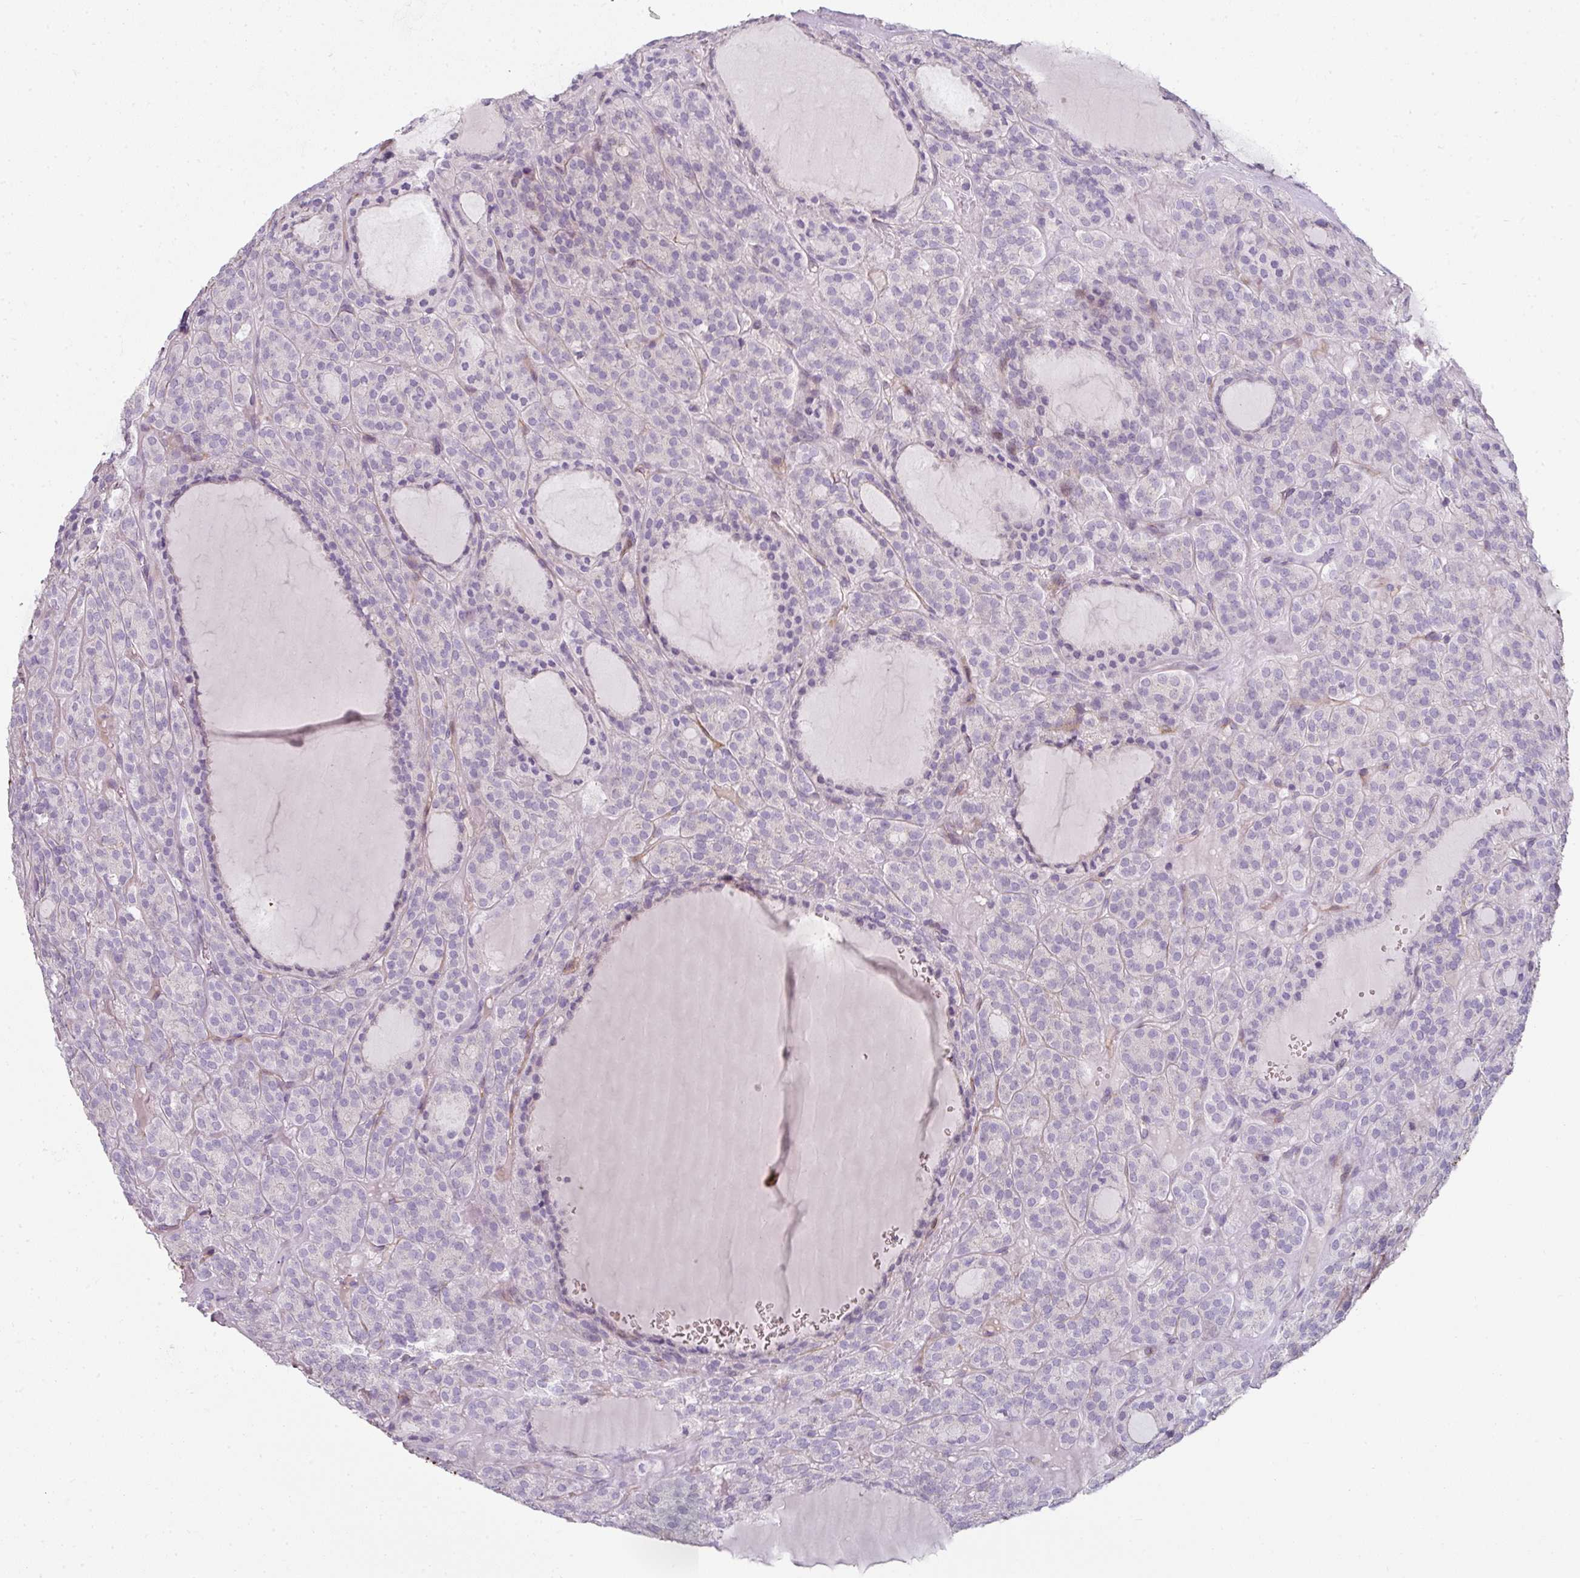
{"staining": {"intensity": "negative", "quantity": "none", "location": "none"}, "tissue": "thyroid cancer", "cell_type": "Tumor cells", "image_type": "cancer", "snomed": [{"axis": "morphology", "description": "Follicular adenoma carcinoma, NOS"}, {"axis": "topography", "description": "Thyroid gland"}], "caption": "This histopathology image is of thyroid cancer stained with IHC to label a protein in brown with the nuclei are counter-stained blue. There is no positivity in tumor cells. Brightfield microscopy of immunohistochemistry (IHC) stained with DAB (3,3'-diaminobenzidine) (brown) and hematoxylin (blue), captured at high magnification.", "gene": "FHAD1", "patient": {"sex": "female", "age": 63}}